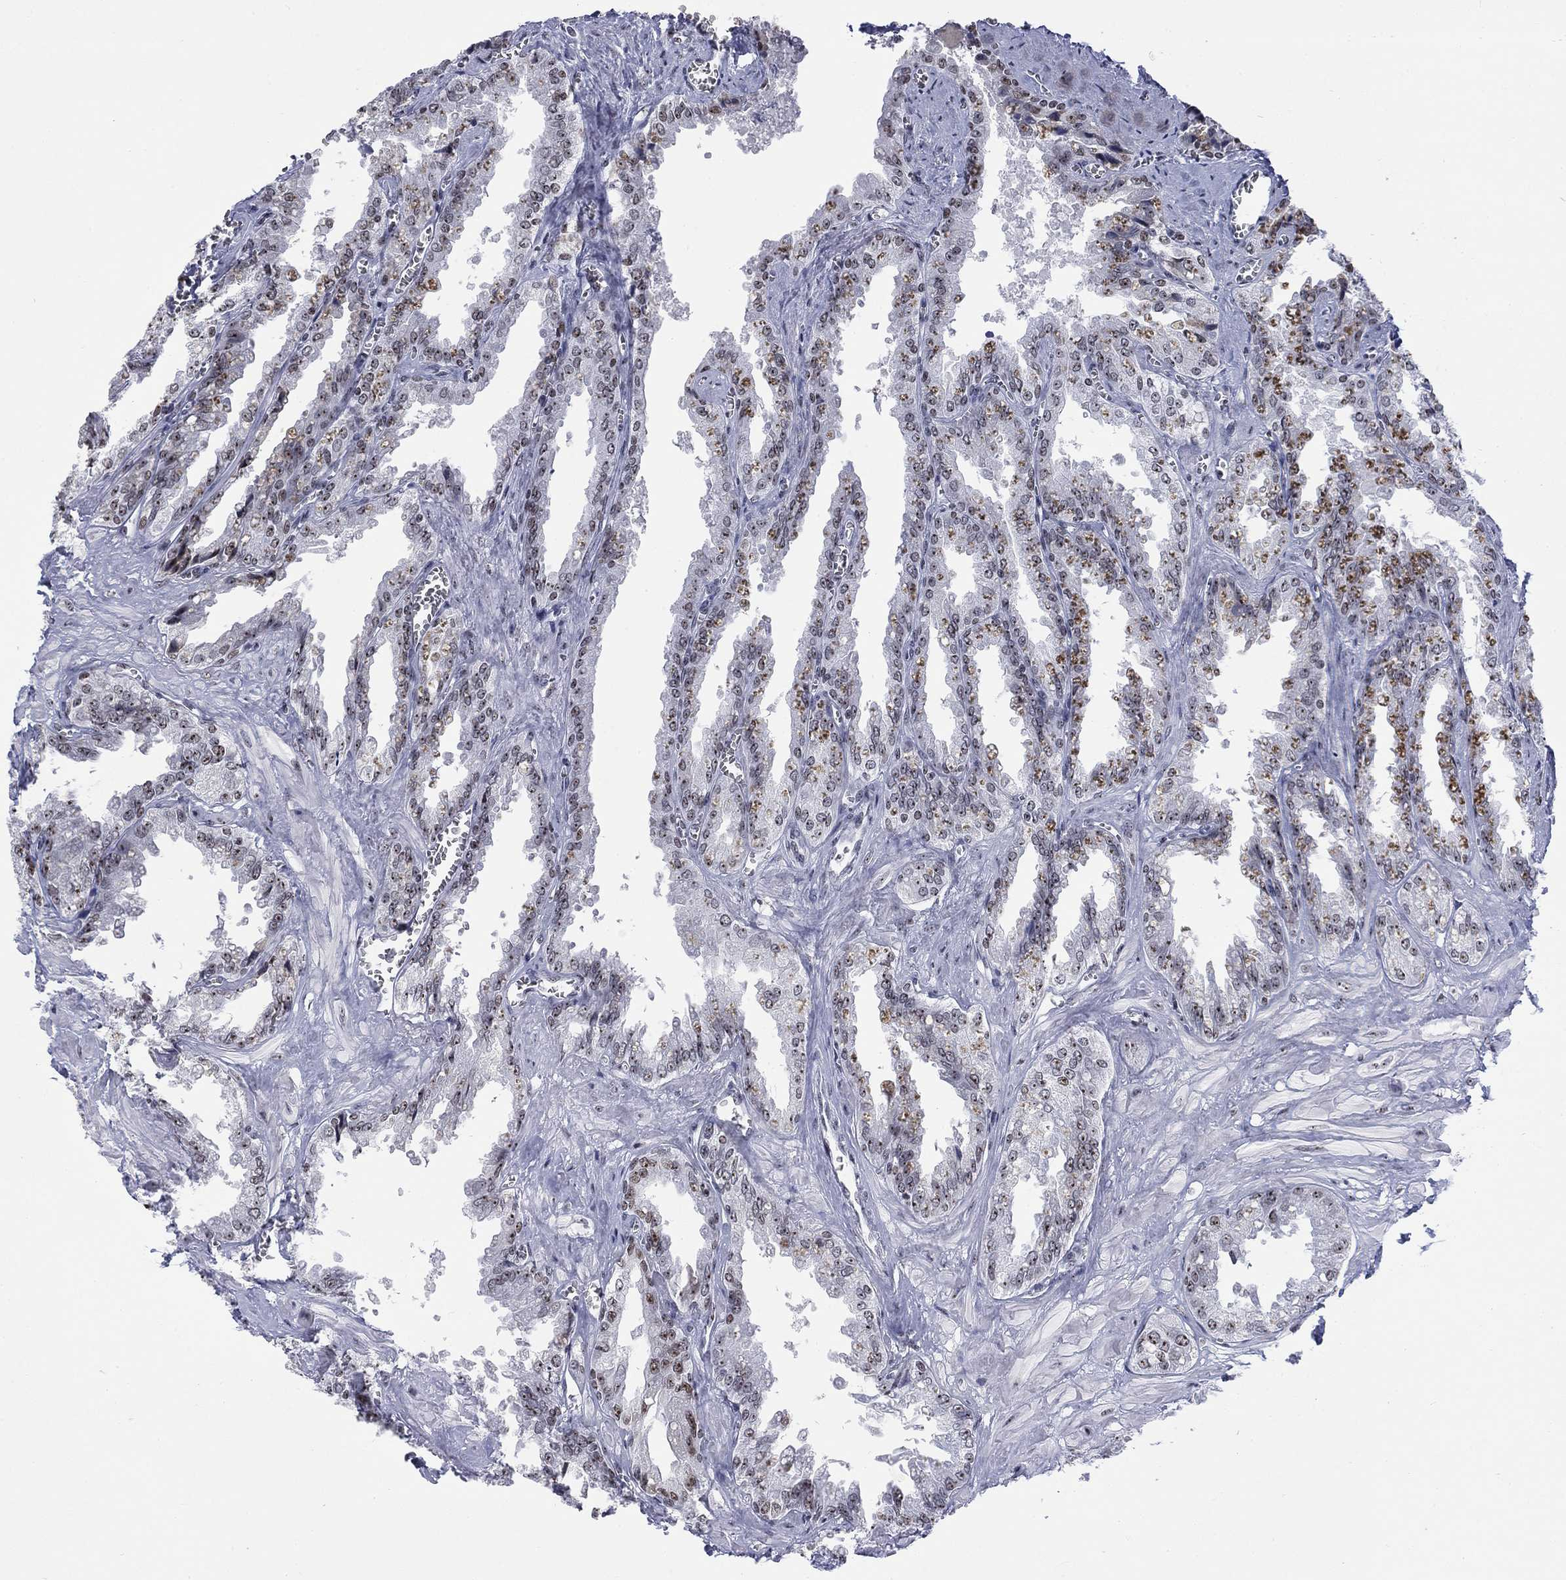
{"staining": {"intensity": "moderate", "quantity": "25%-75%", "location": "nuclear"}, "tissue": "seminal vesicle", "cell_type": "Glandular cells", "image_type": "normal", "snomed": [{"axis": "morphology", "description": "Normal tissue, NOS"}, {"axis": "topography", "description": "Seminal veicle"}], "caption": "This micrograph reveals IHC staining of unremarkable seminal vesicle, with medium moderate nuclear positivity in approximately 25%-75% of glandular cells.", "gene": "CSRNP3", "patient": {"sex": "male", "age": 67}}